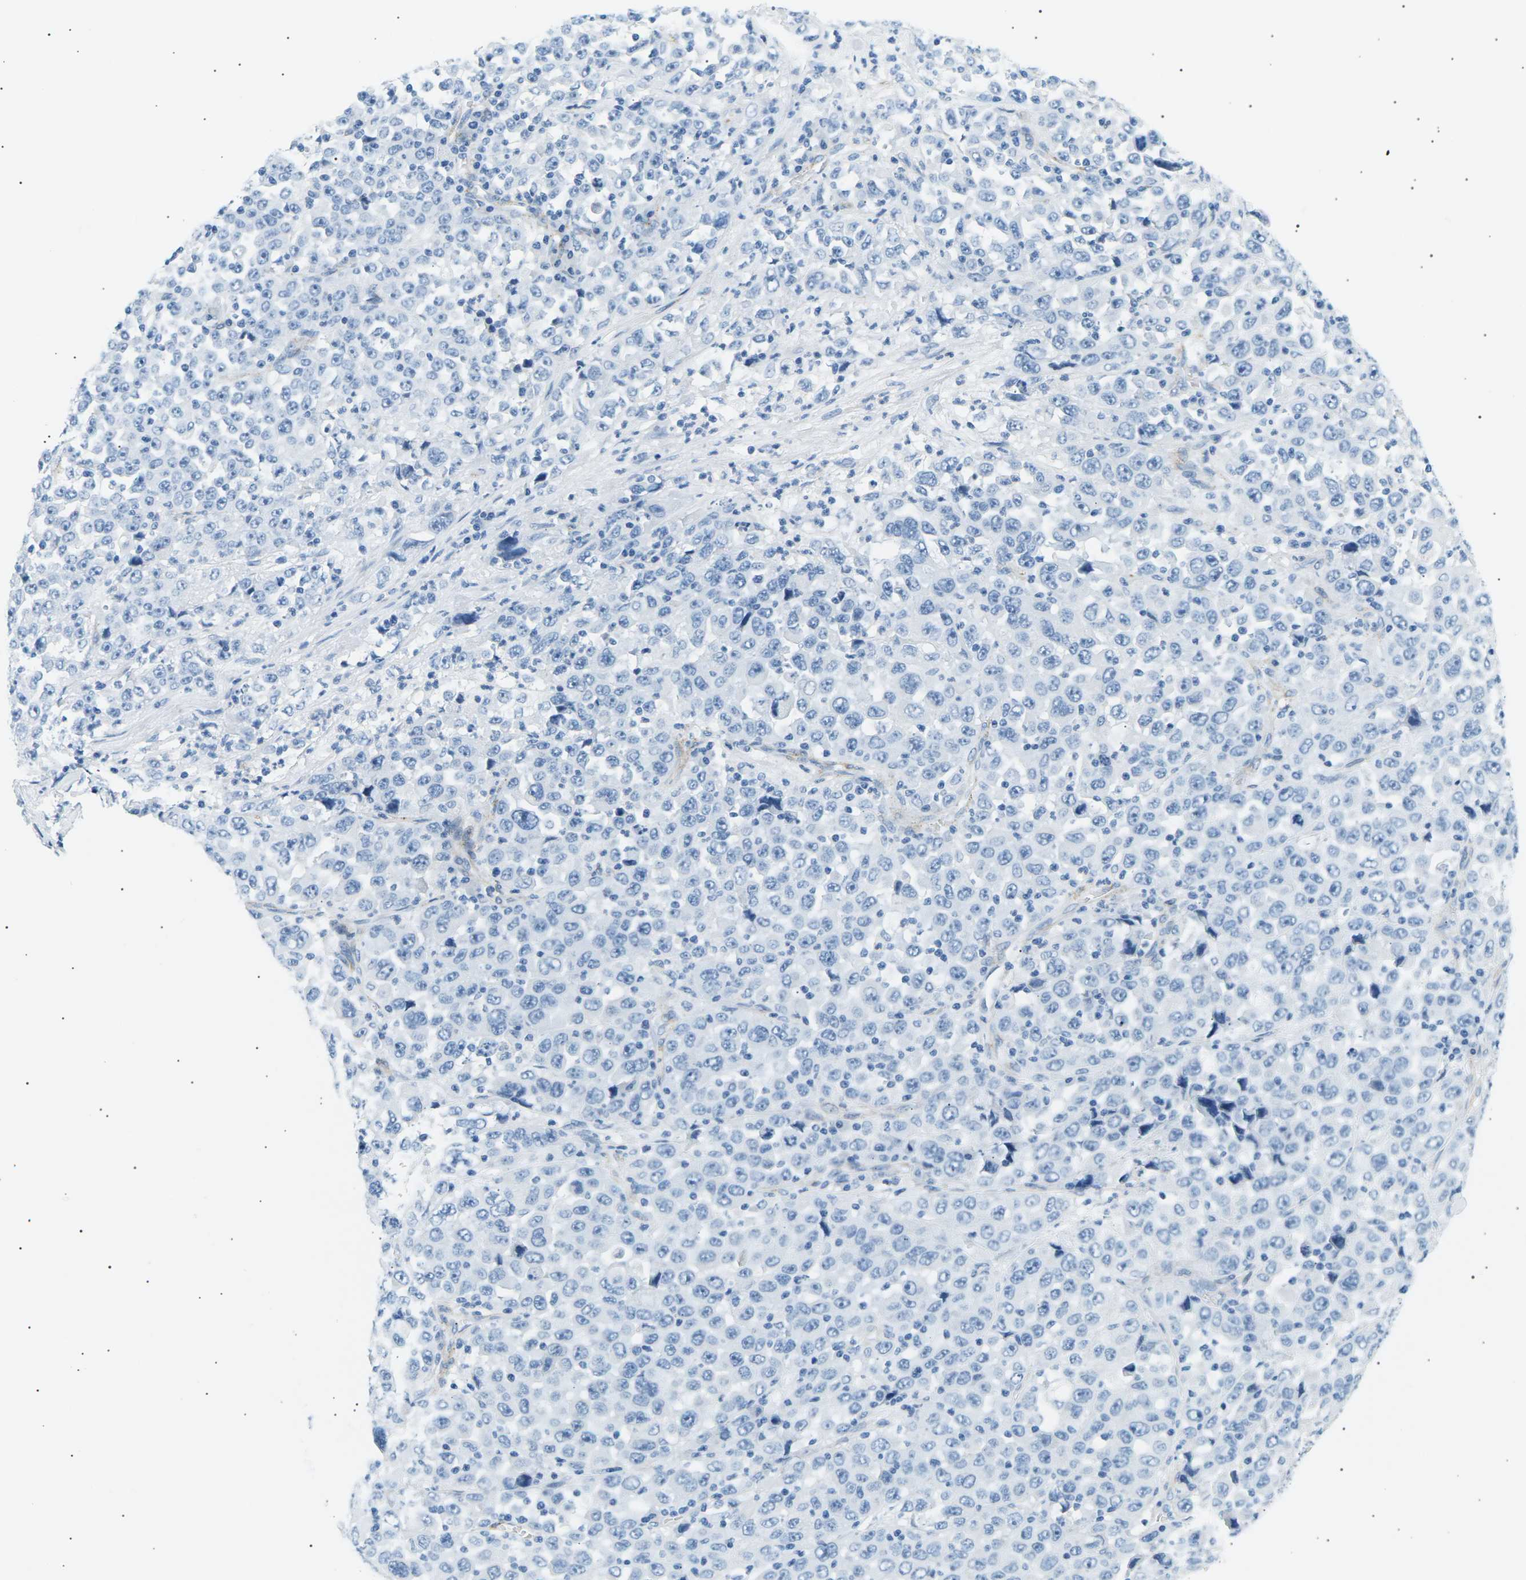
{"staining": {"intensity": "negative", "quantity": "none", "location": "none"}, "tissue": "stomach cancer", "cell_type": "Tumor cells", "image_type": "cancer", "snomed": [{"axis": "morphology", "description": "Normal tissue, NOS"}, {"axis": "morphology", "description": "Adenocarcinoma, NOS"}, {"axis": "topography", "description": "Stomach, upper"}, {"axis": "topography", "description": "Stomach"}], "caption": "Tumor cells are negative for protein expression in human stomach cancer (adenocarcinoma). (Brightfield microscopy of DAB IHC at high magnification).", "gene": "SEPTIN5", "patient": {"sex": "male", "age": 59}}